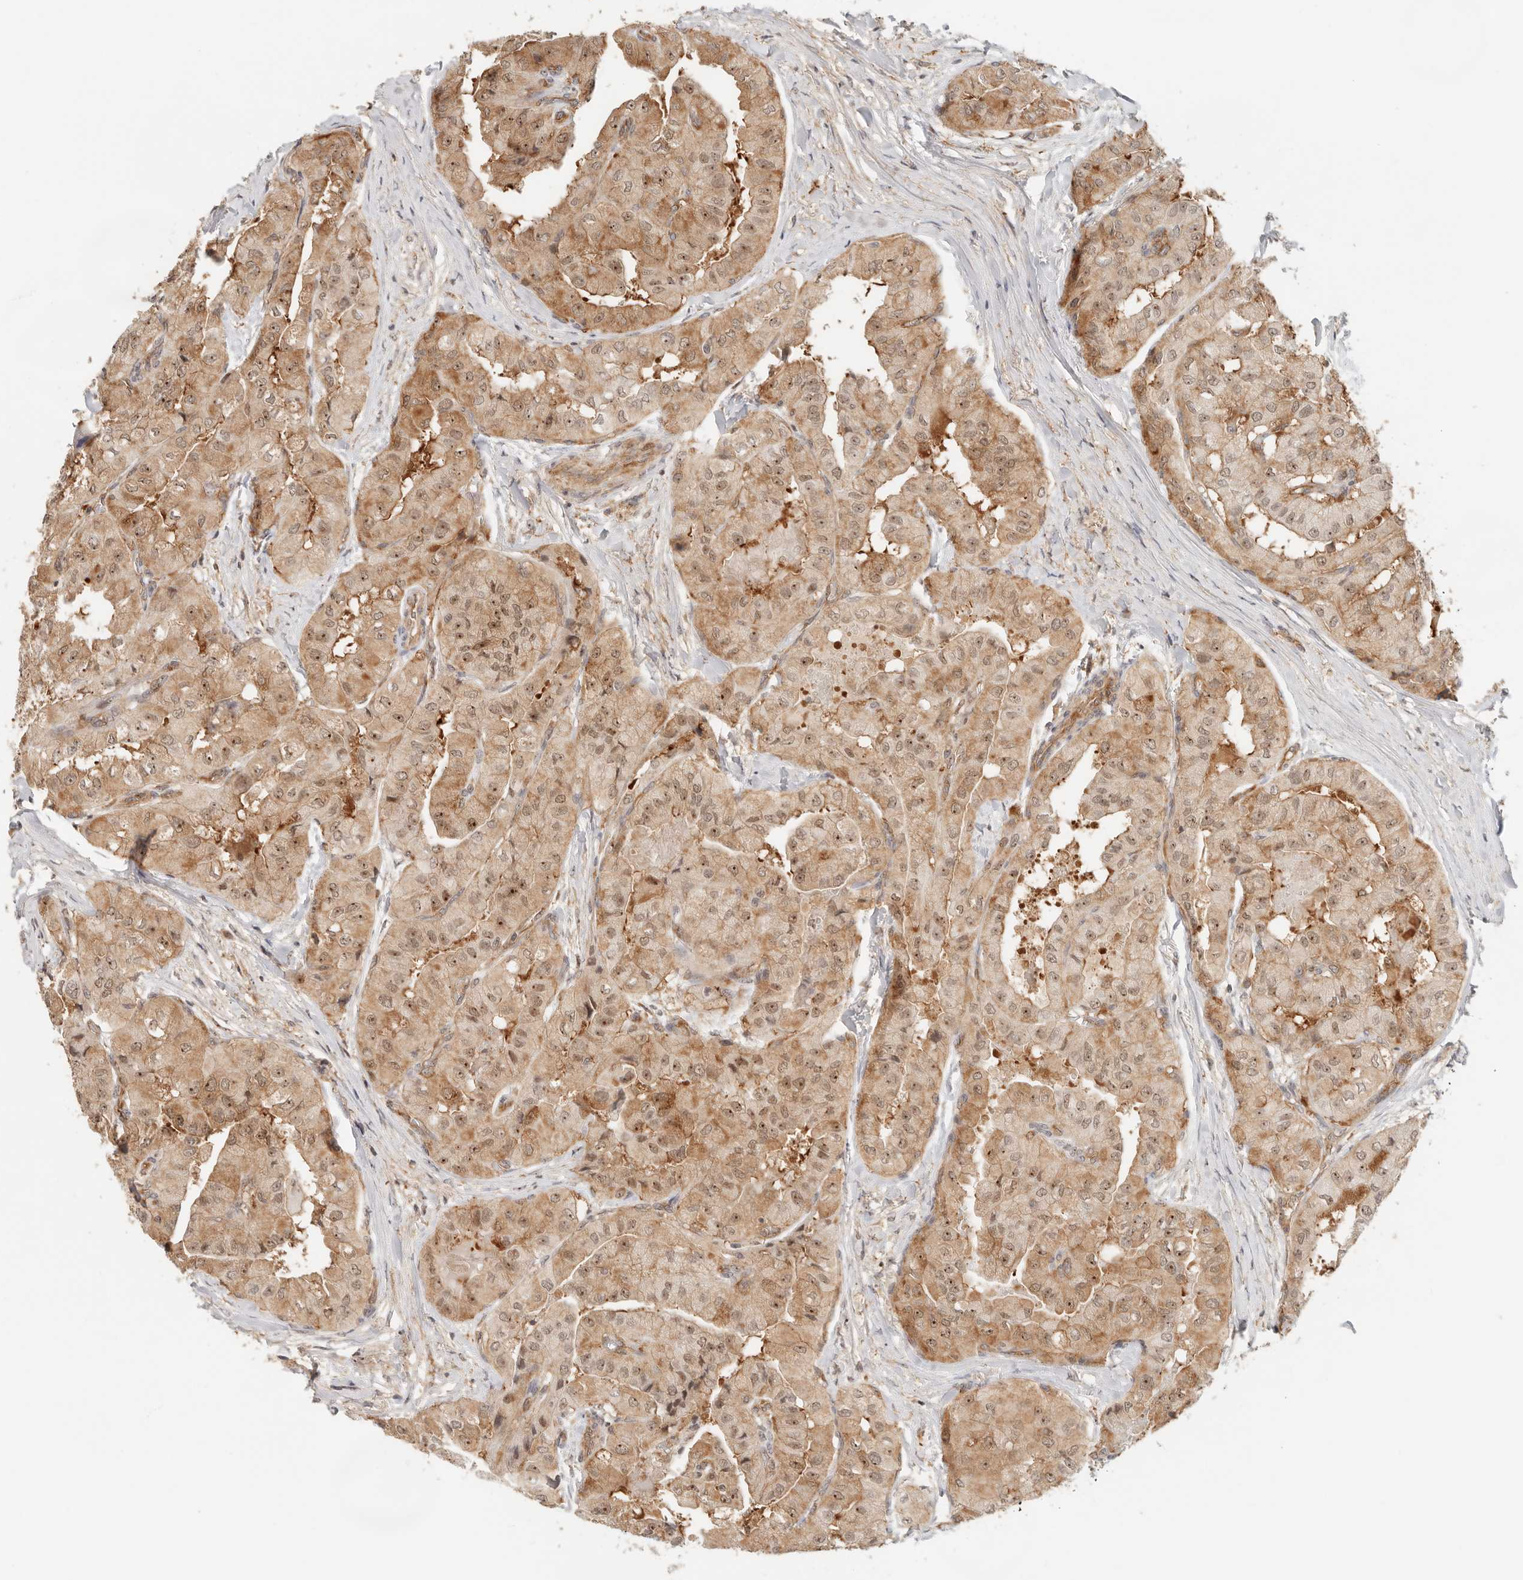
{"staining": {"intensity": "moderate", "quantity": ">75%", "location": "cytoplasmic/membranous,nuclear"}, "tissue": "thyroid cancer", "cell_type": "Tumor cells", "image_type": "cancer", "snomed": [{"axis": "morphology", "description": "Papillary adenocarcinoma, NOS"}, {"axis": "topography", "description": "Thyroid gland"}], "caption": "This image exhibits immunohistochemistry (IHC) staining of human papillary adenocarcinoma (thyroid), with medium moderate cytoplasmic/membranous and nuclear expression in approximately >75% of tumor cells.", "gene": "HEXD", "patient": {"sex": "female", "age": 59}}